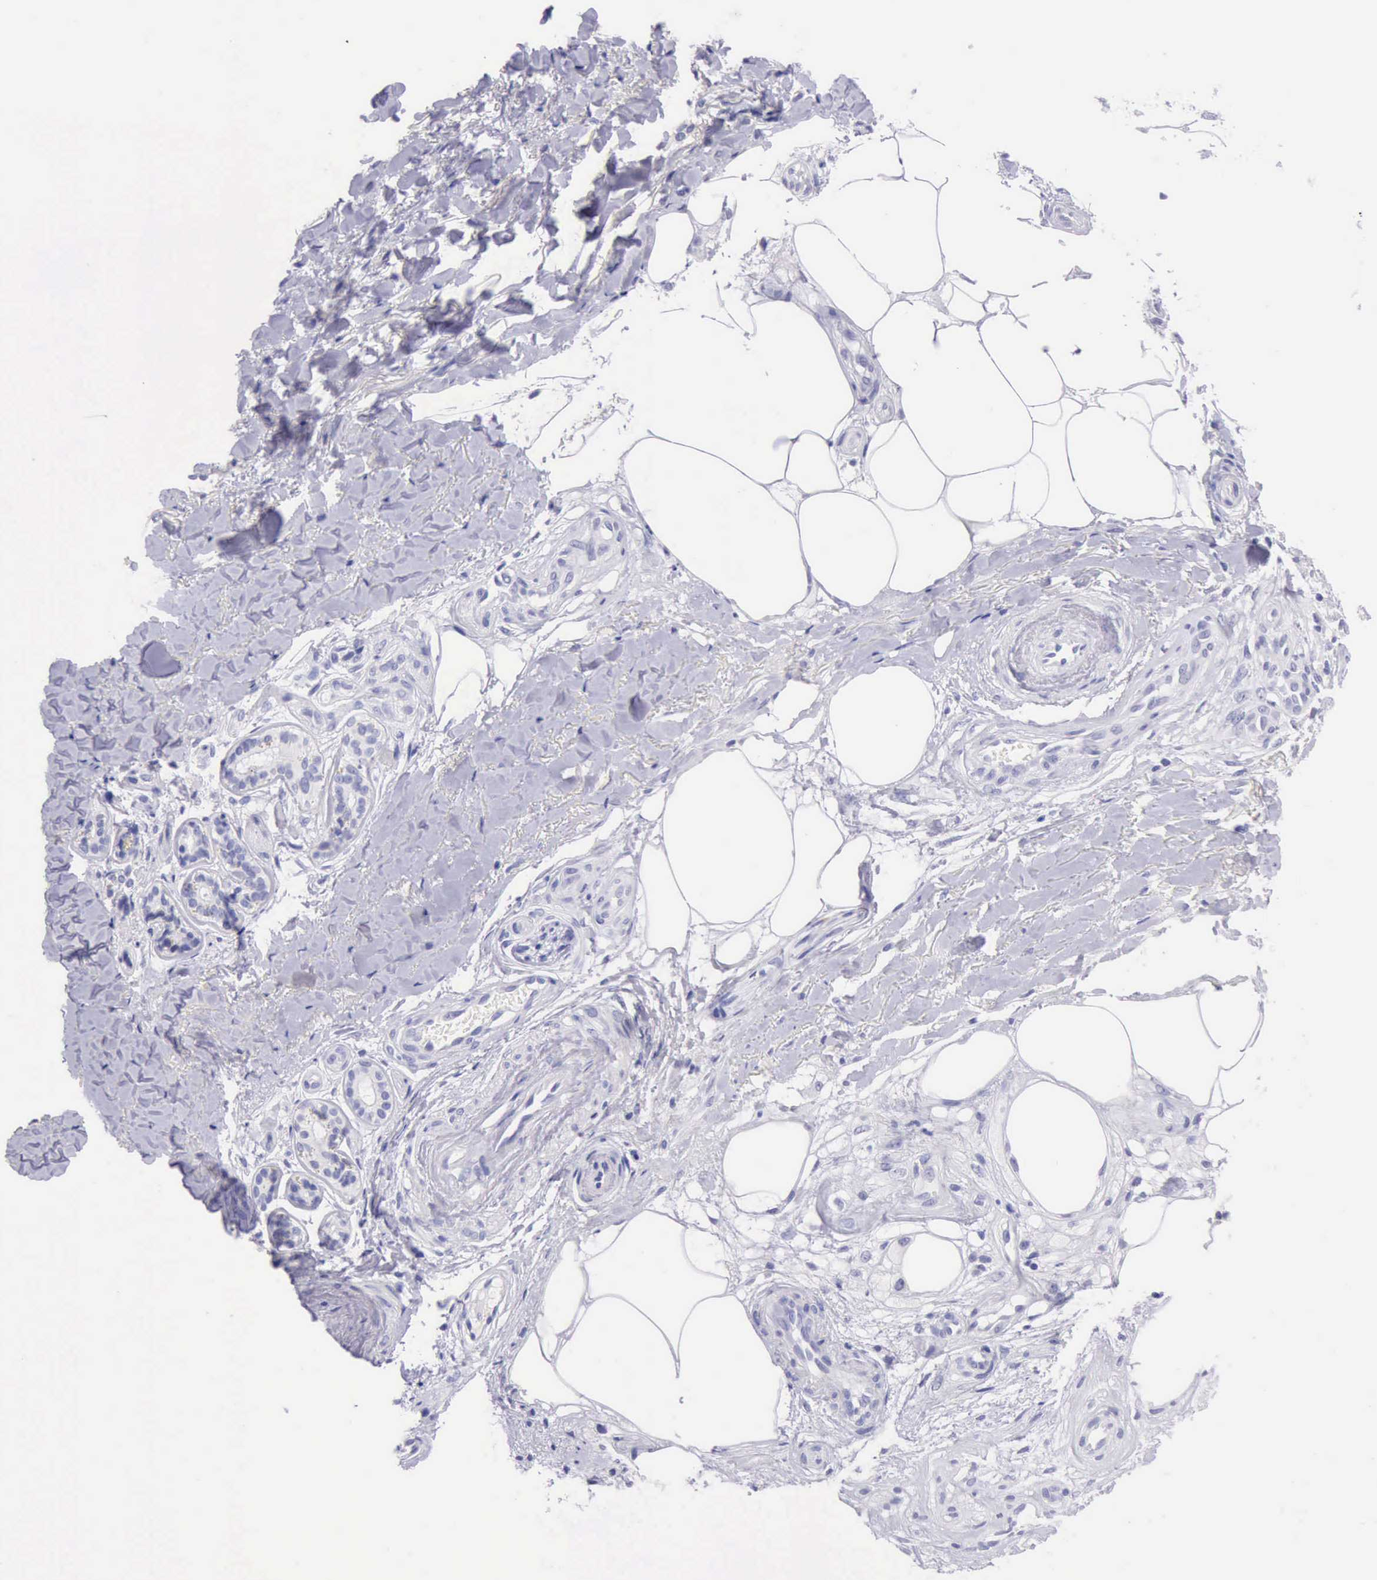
{"staining": {"intensity": "negative", "quantity": "none", "location": "none"}, "tissue": "melanoma", "cell_type": "Tumor cells", "image_type": "cancer", "snomed": [{"axis": "morphology", "description": "Malignant melanoma, NOS"}, {"axis": "topography", "description": "Skin"}], "caption": "IHC photomicrograph of human malignant melanoma stained for a protein (brown), which exhibits no expression in tumor cells. Brightfield microscopy of immunohistochemistry (IHC) stained with DAB (brown) and hematoxylin (blue), captured at high magnification.", "gene": "LRFN5", "patient": {"sex": "female", "age": 85}}